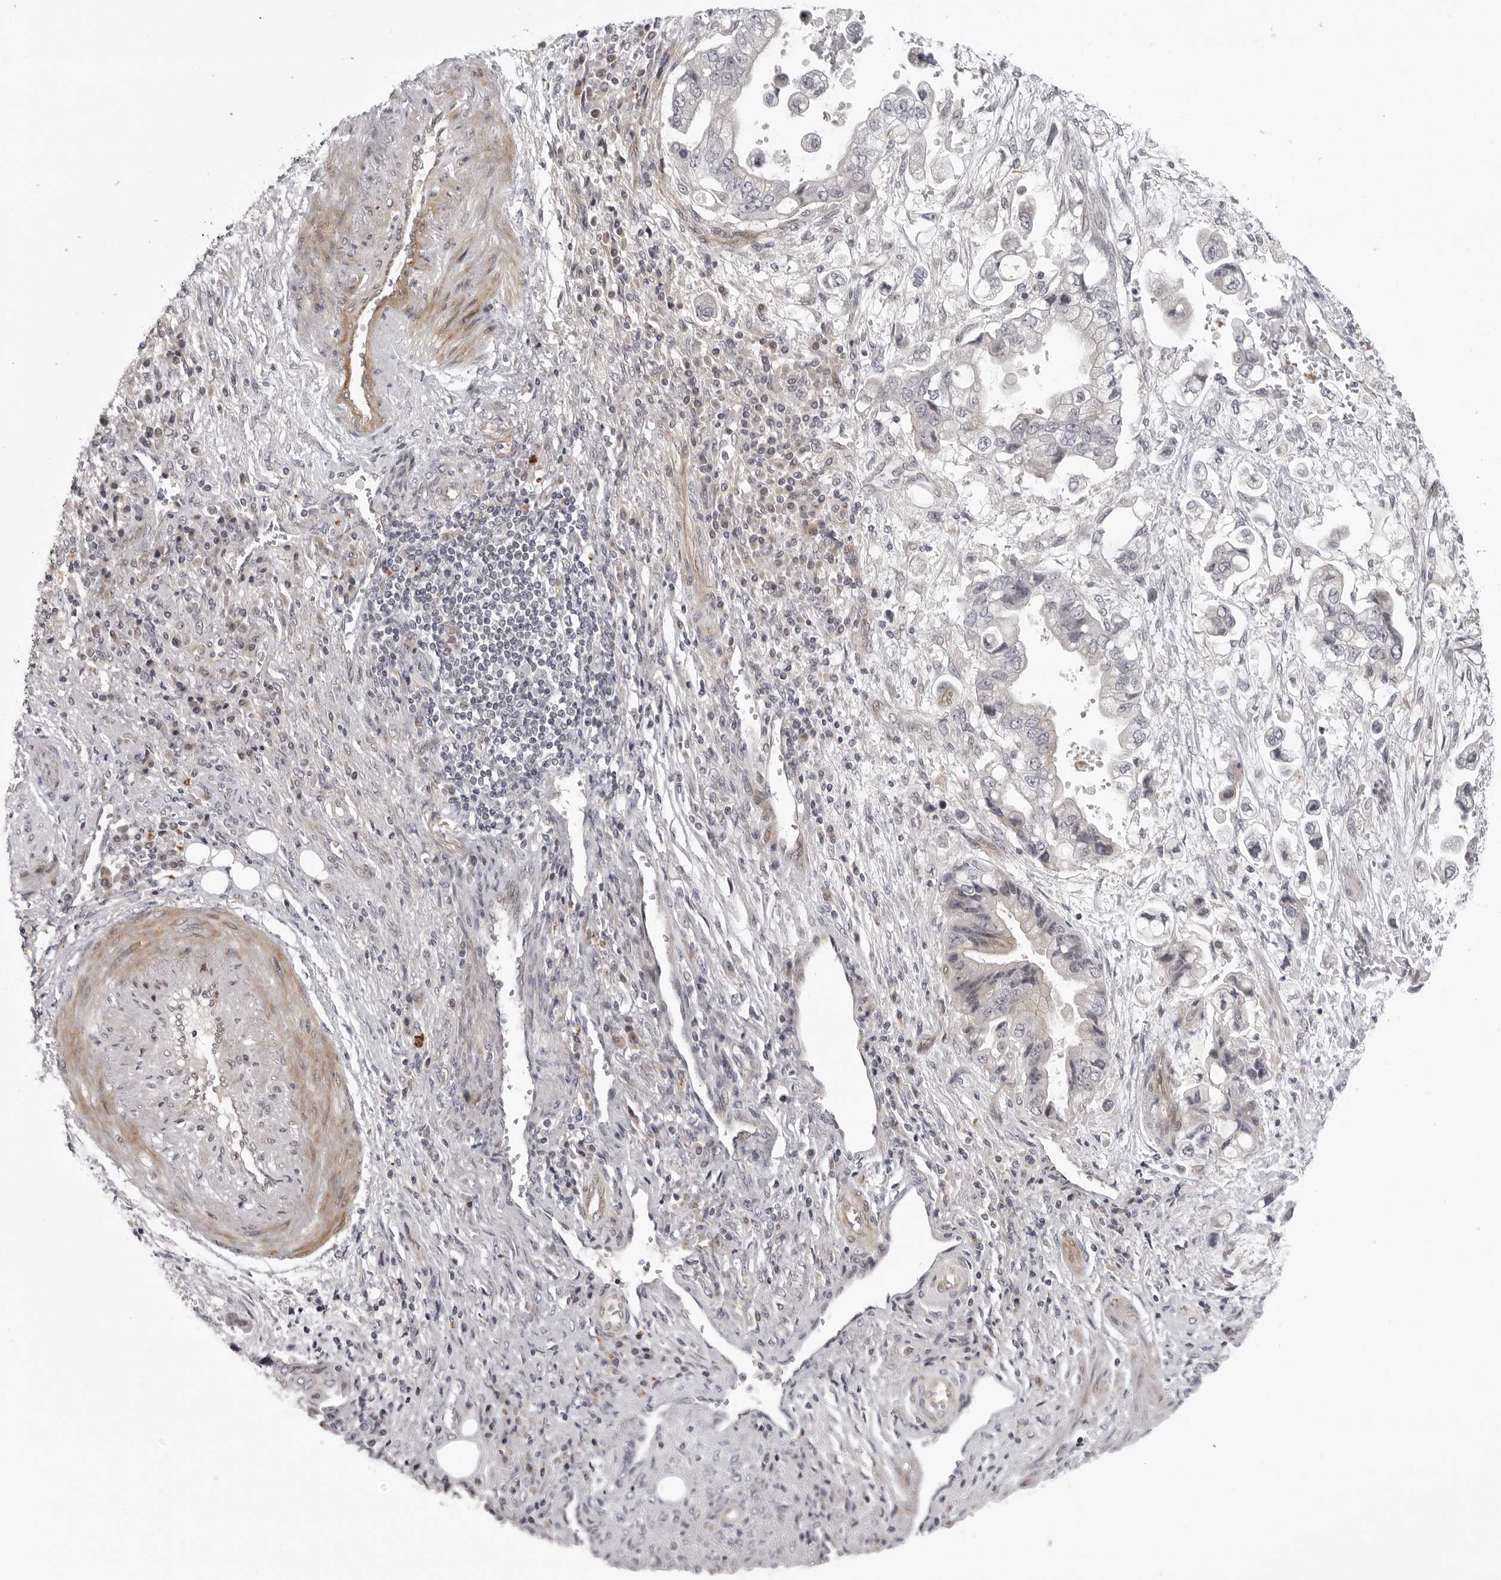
{"staining": {"intensity": "negative", "quantity": "none", "location": "none"}, "tissue": "stomach cancer", "cell_type": "Tumor cells", "image_type": "cancer", "snomed": [{"axis": "morphology", "description": "Adenocarcinoma, NOS"}, {"axis": "topography", "description": "Stomach"}], "caption": "Tumor cells show no significant positivity in stomach cancer (adenocarcinoma).", "gene": "CD300LD", "patient": {"sex": "male", "age": 62}}